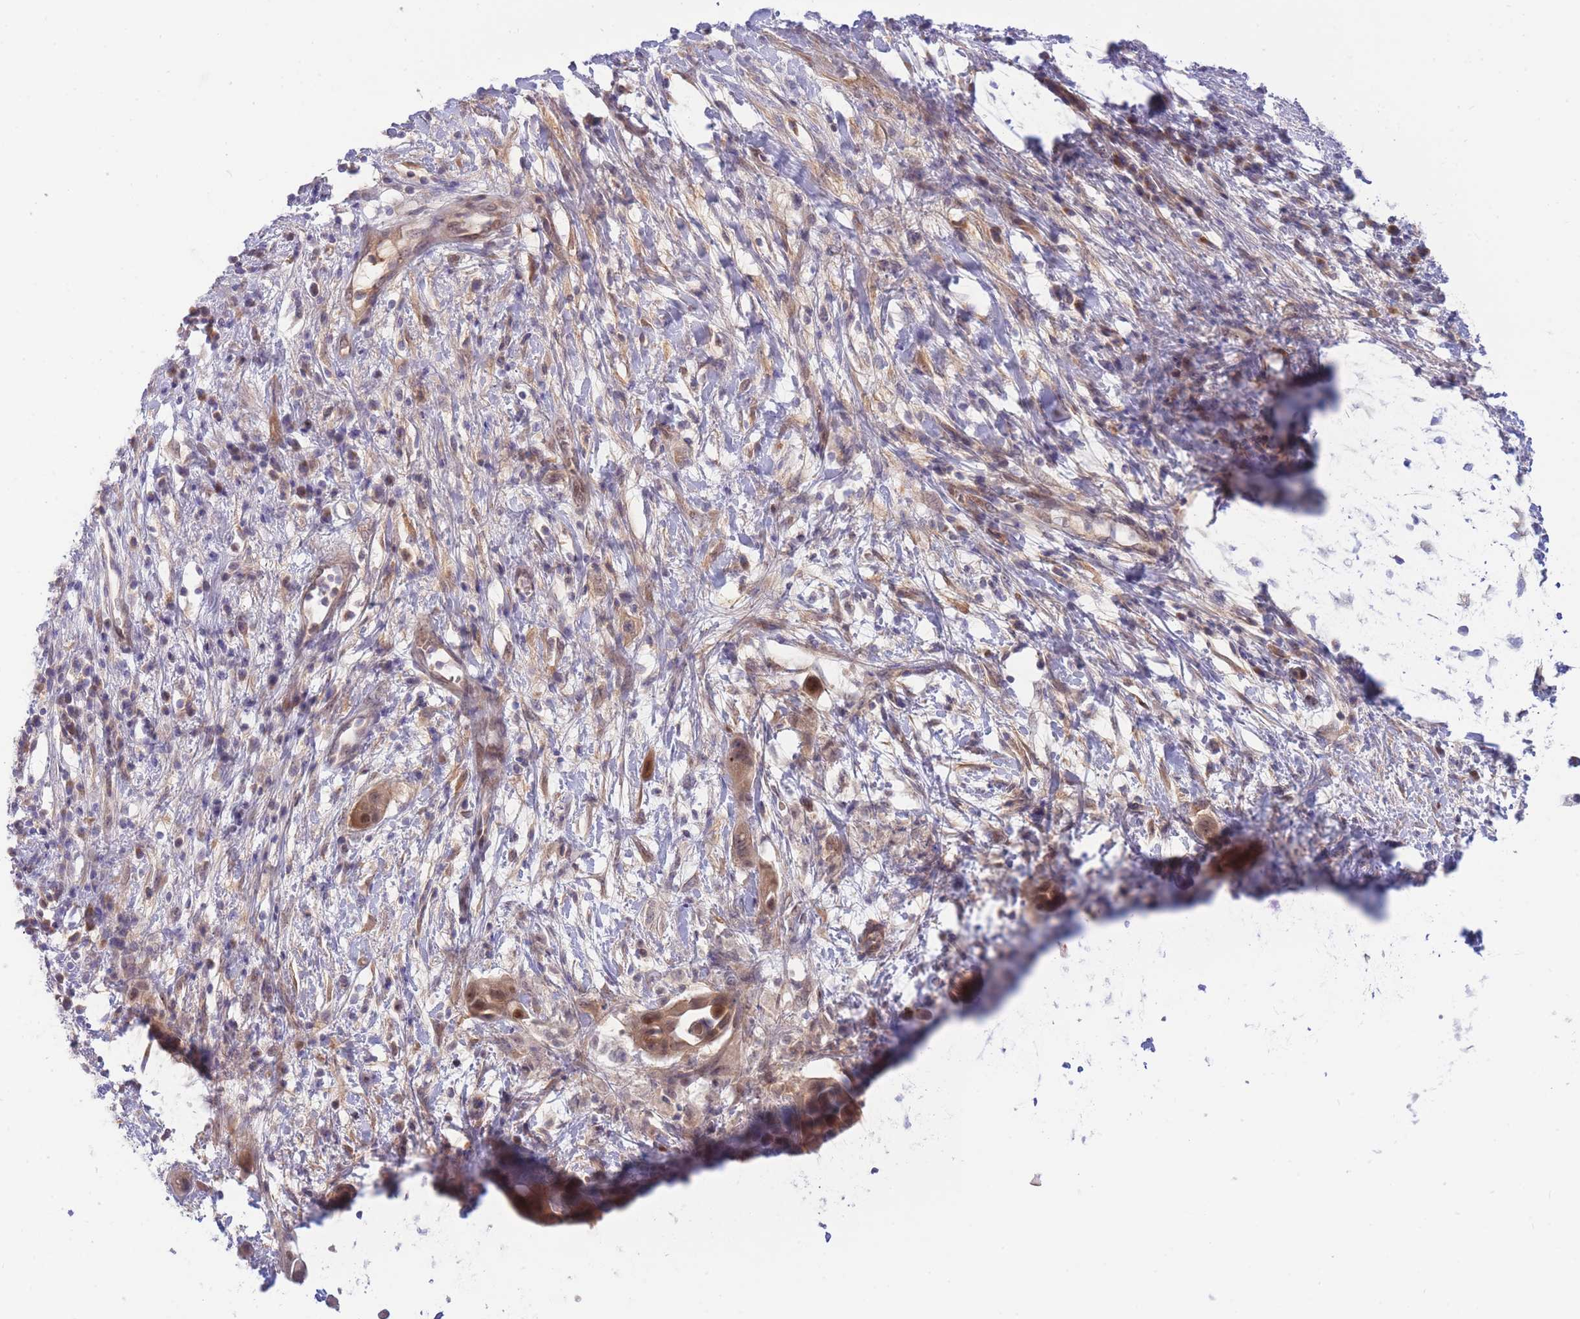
{"staining": {"intensity": "weak", "quantity": ">75%", "location": "cytoplasmic/membranous"}, "tissue": "pancreatic cancer", "cell_type": "Tumor cells", "image_type": "cancer", "snomed": [{"axis": "morphology", "description": "Adenocarcinoma, NOS"}, {"axis": "topography", "description": "Pancreas"}], "caption": "High-magnification brightfield microscopy of pancreatic cancer stained with DAB (3,3'-diaminobenzidine) (brown) and counterstained with hematoxylin (blue). tumor cells exhibit weak cytoplasmic/membranous positivity is seen in about>75% of cells. Using DAB (3,3'-diaminobenzidine) (brown) and hematoxylin (blue) stains, captured at high magnification using brightfield microscopy.", "gene": "APOL4", "patient": {"sex": "male", "age": 68}}